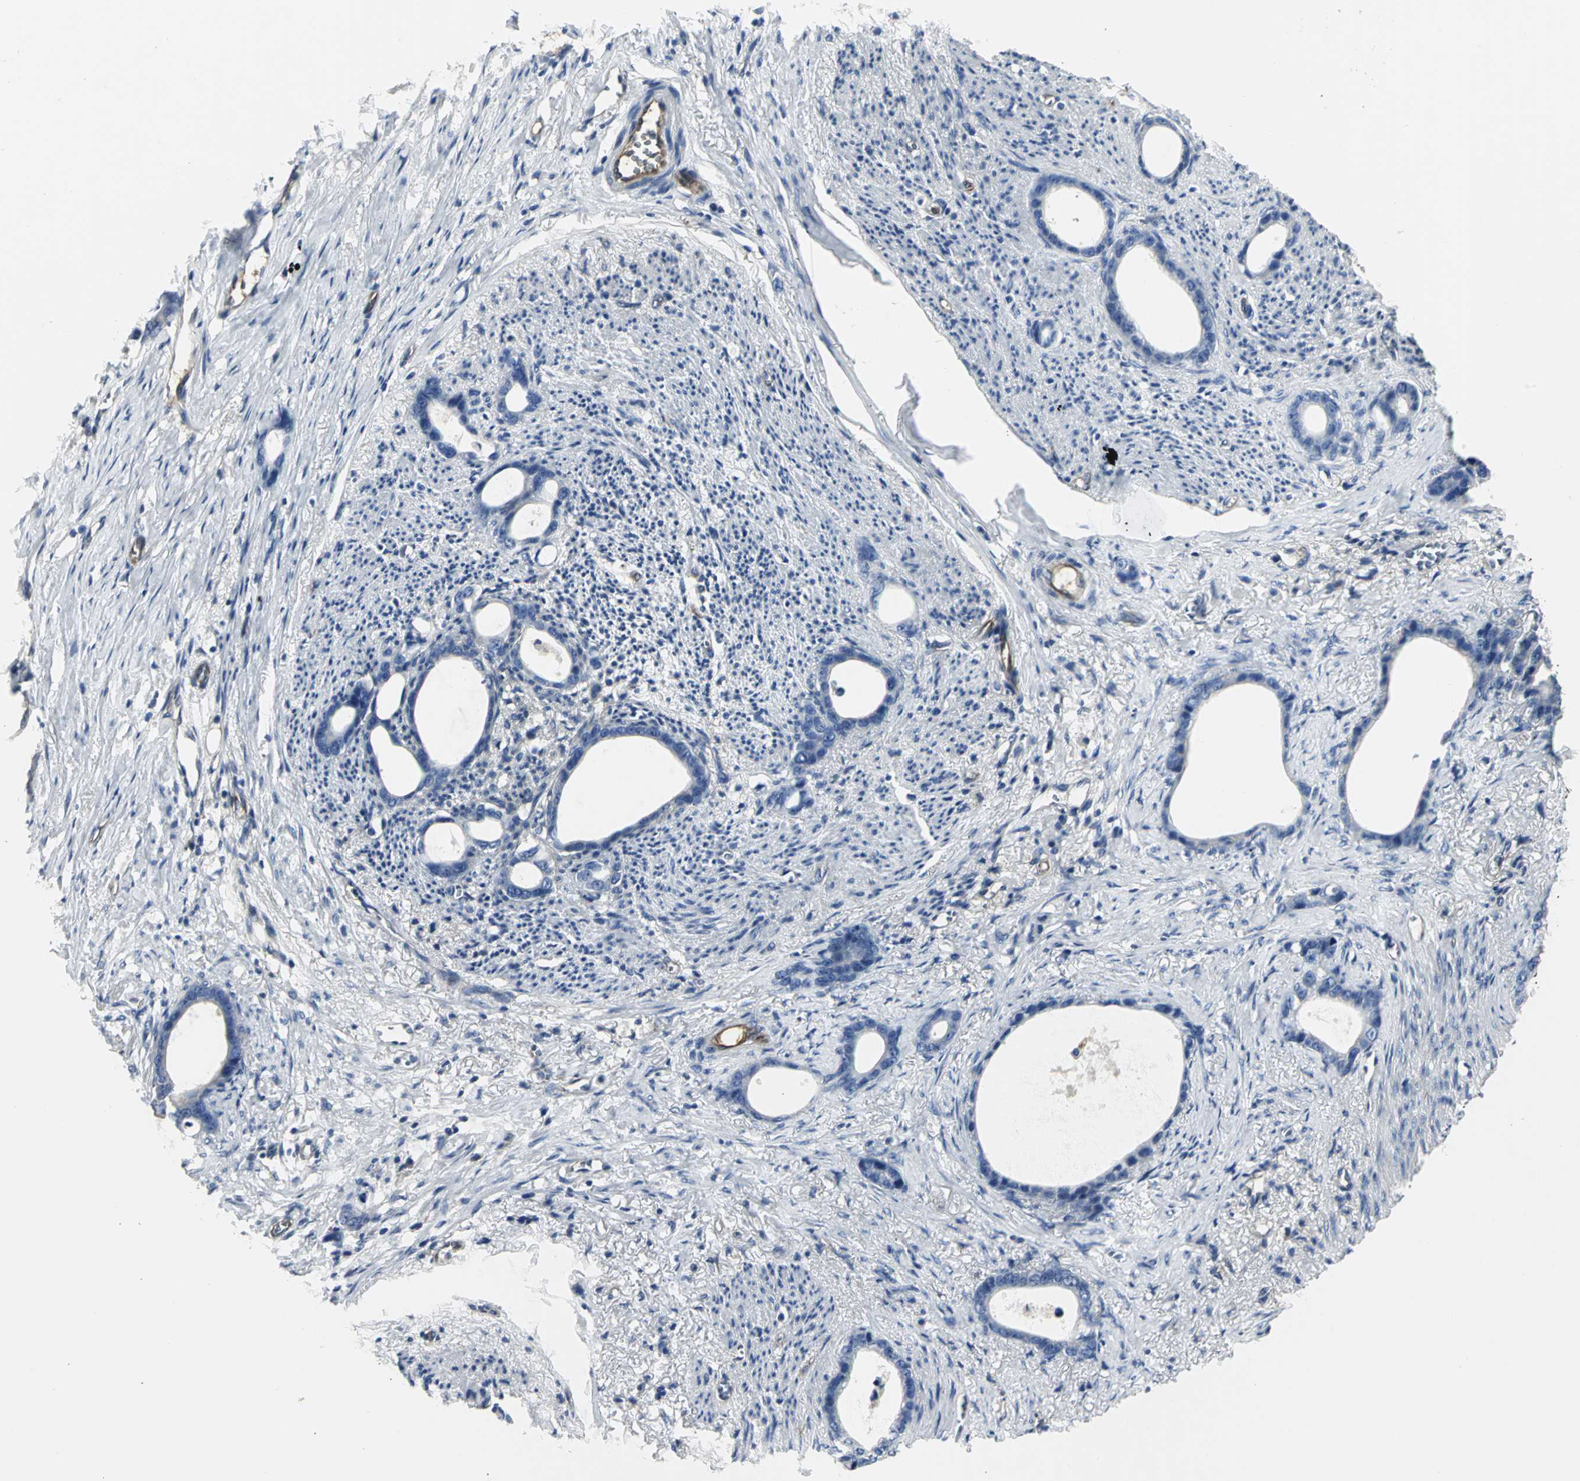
{"staining": {"intensity": "negative", "quantity": "none", "location": "none"}, "tissue": "stomach cancer", "cell_type": "Tumor cells", "image_type": "cancer", "snomed": [{"axis": "morphology", "description": "Adenocarcinoma, NOS"}, {"axis": "topography", "description": "Stomach"}], "caption": "High power microscopy photomicrograph of an immunohistochemistry (IHC) histopathology image of stomach adenocarcinoma, revealing no significant expression in tumor cells.", "gene": "CHRNB1", "patient": {"sex": "female", "age": 75}}